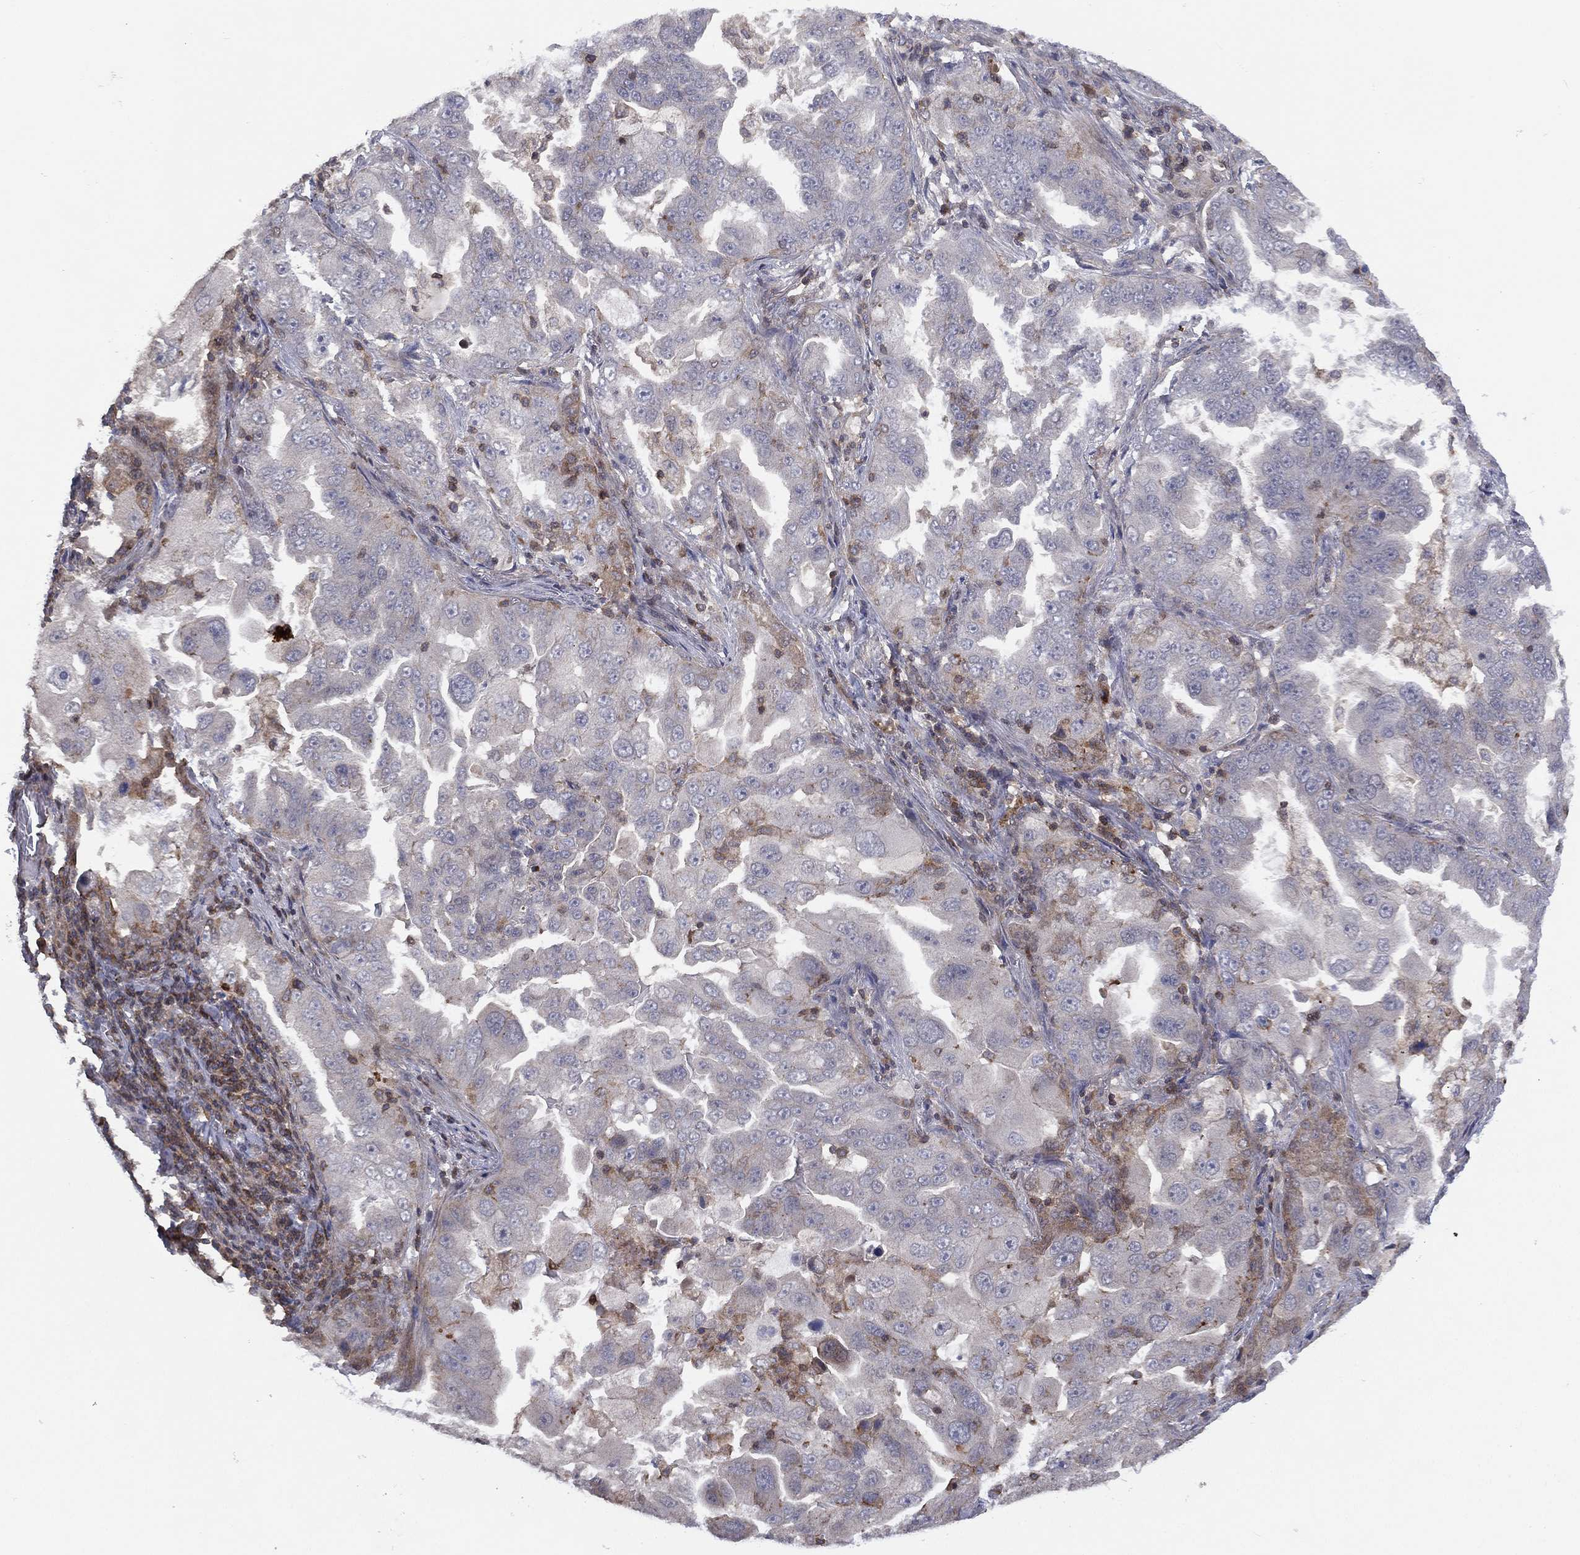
{"staining": {"intensity": "negative", "quantity": "none", "location": "none"}, "tissue": "lung cancer", "cell_type": "Tumor cells", "image_type": "cancer", "snomed": [{"axis": "morphology", "description": "Adenocarcinoma, NOS"}, {"axis": "topography", "description": "Lung"}], "caption": "DAB (3,3'-diaminobenzidine) immunohistochemical staining of human adenocarcinoma (lung) displays no significant positivity in tumor cells.", "gene": "DOCK8", "patient": {"sex": "female", "age": 61}}